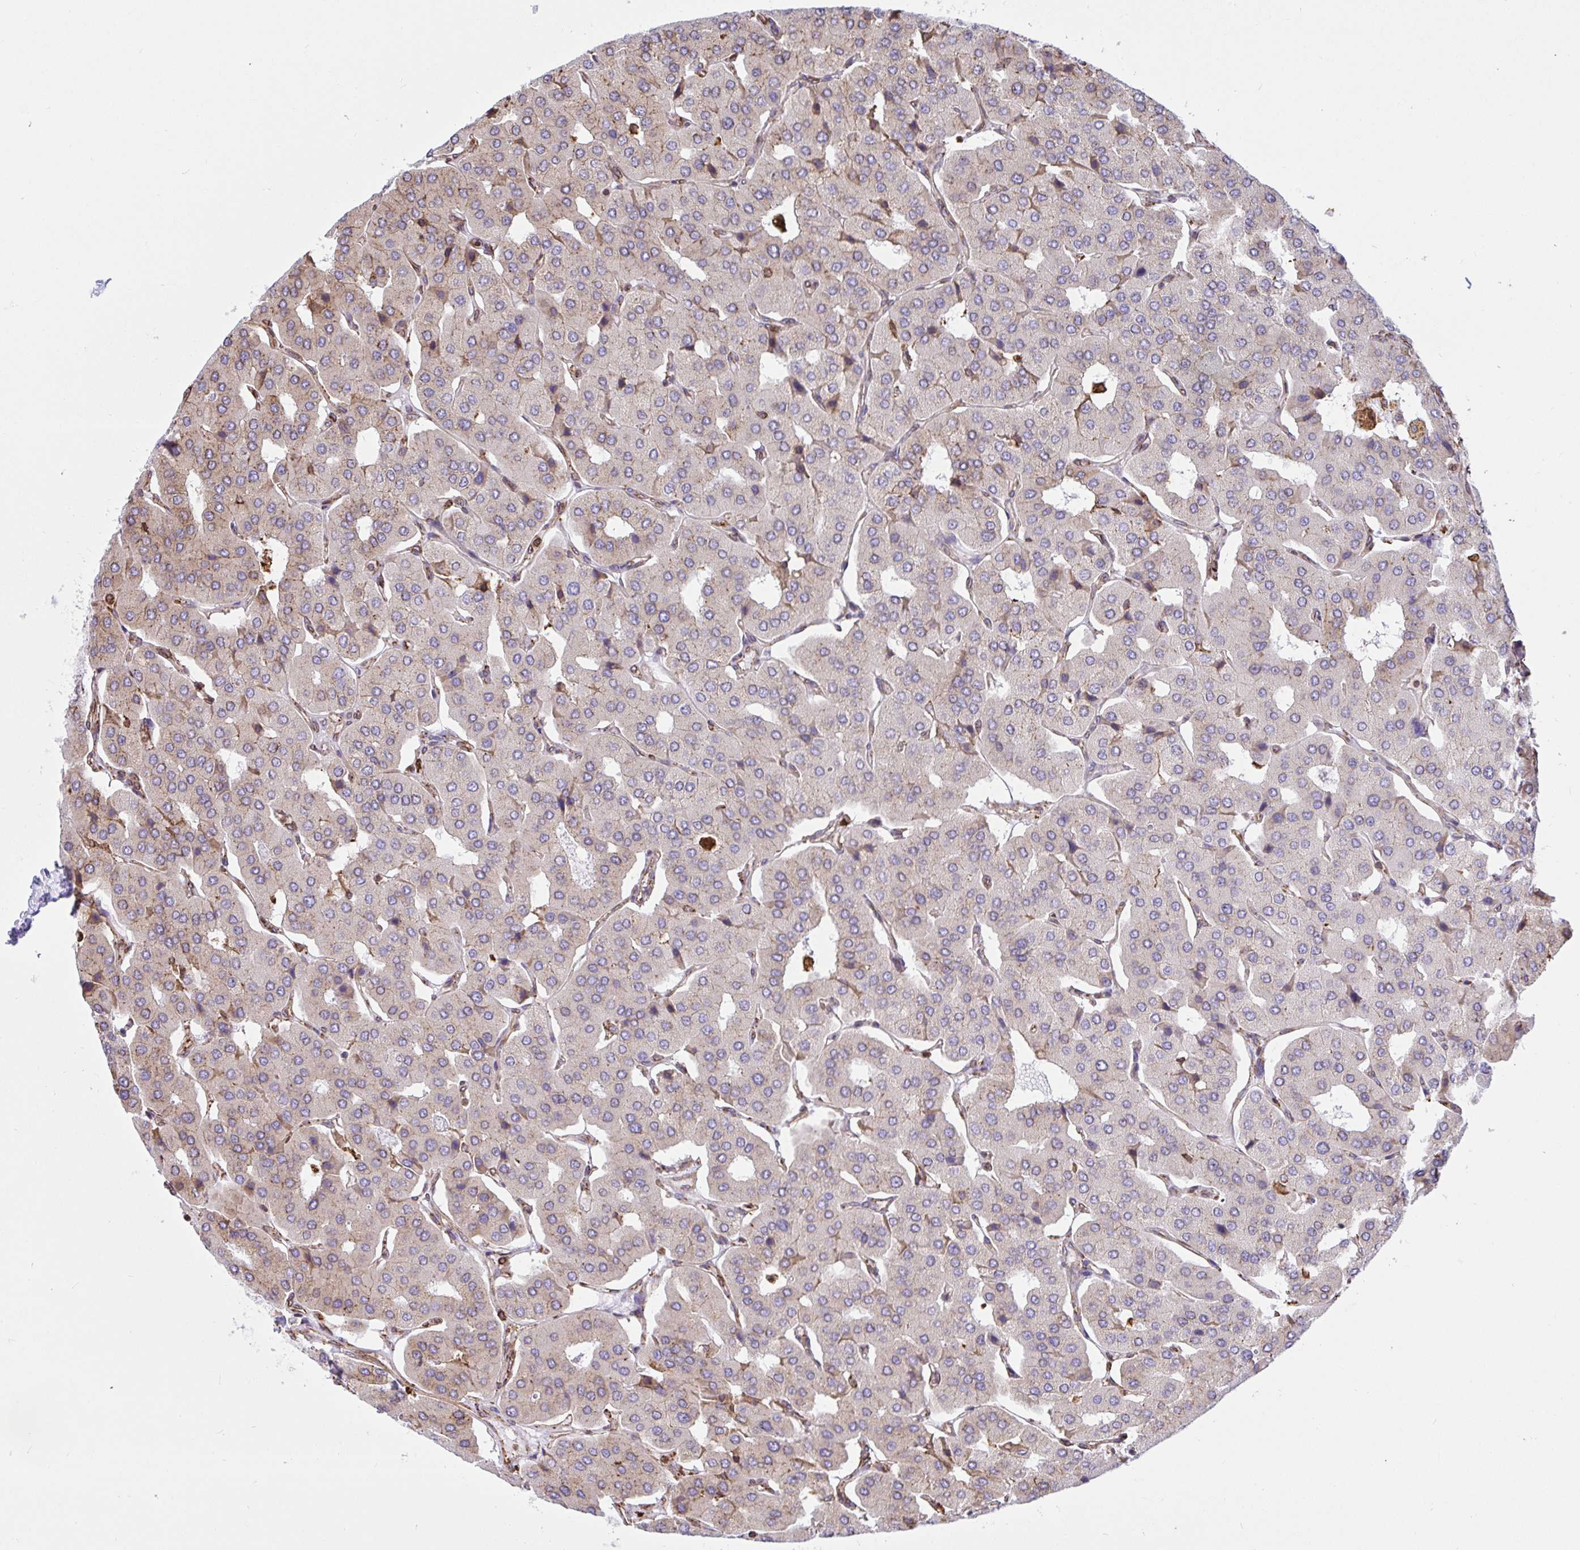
{"staining": {"intensity": "negative", "quantity": "none", "location": "none"}, "tissue": "parathyroid gland", "cell_type": "Glandular cells", "image_type": "normal", "snomed": [{"axis": "morphology", "description": "Normal tissue, NOS"}, {"axis": "morphology", "description": "Adenoma, NOS"}, {"axis": "topography", "description": "Parathyroid gland"}], "caption": "This is an immunohistochemistry micrograph of unremarkable human parathyroid gland. There is no positivity in glandular cells.", "gene": "CLGN", "patient": {"sex": "female", "age": 86}}